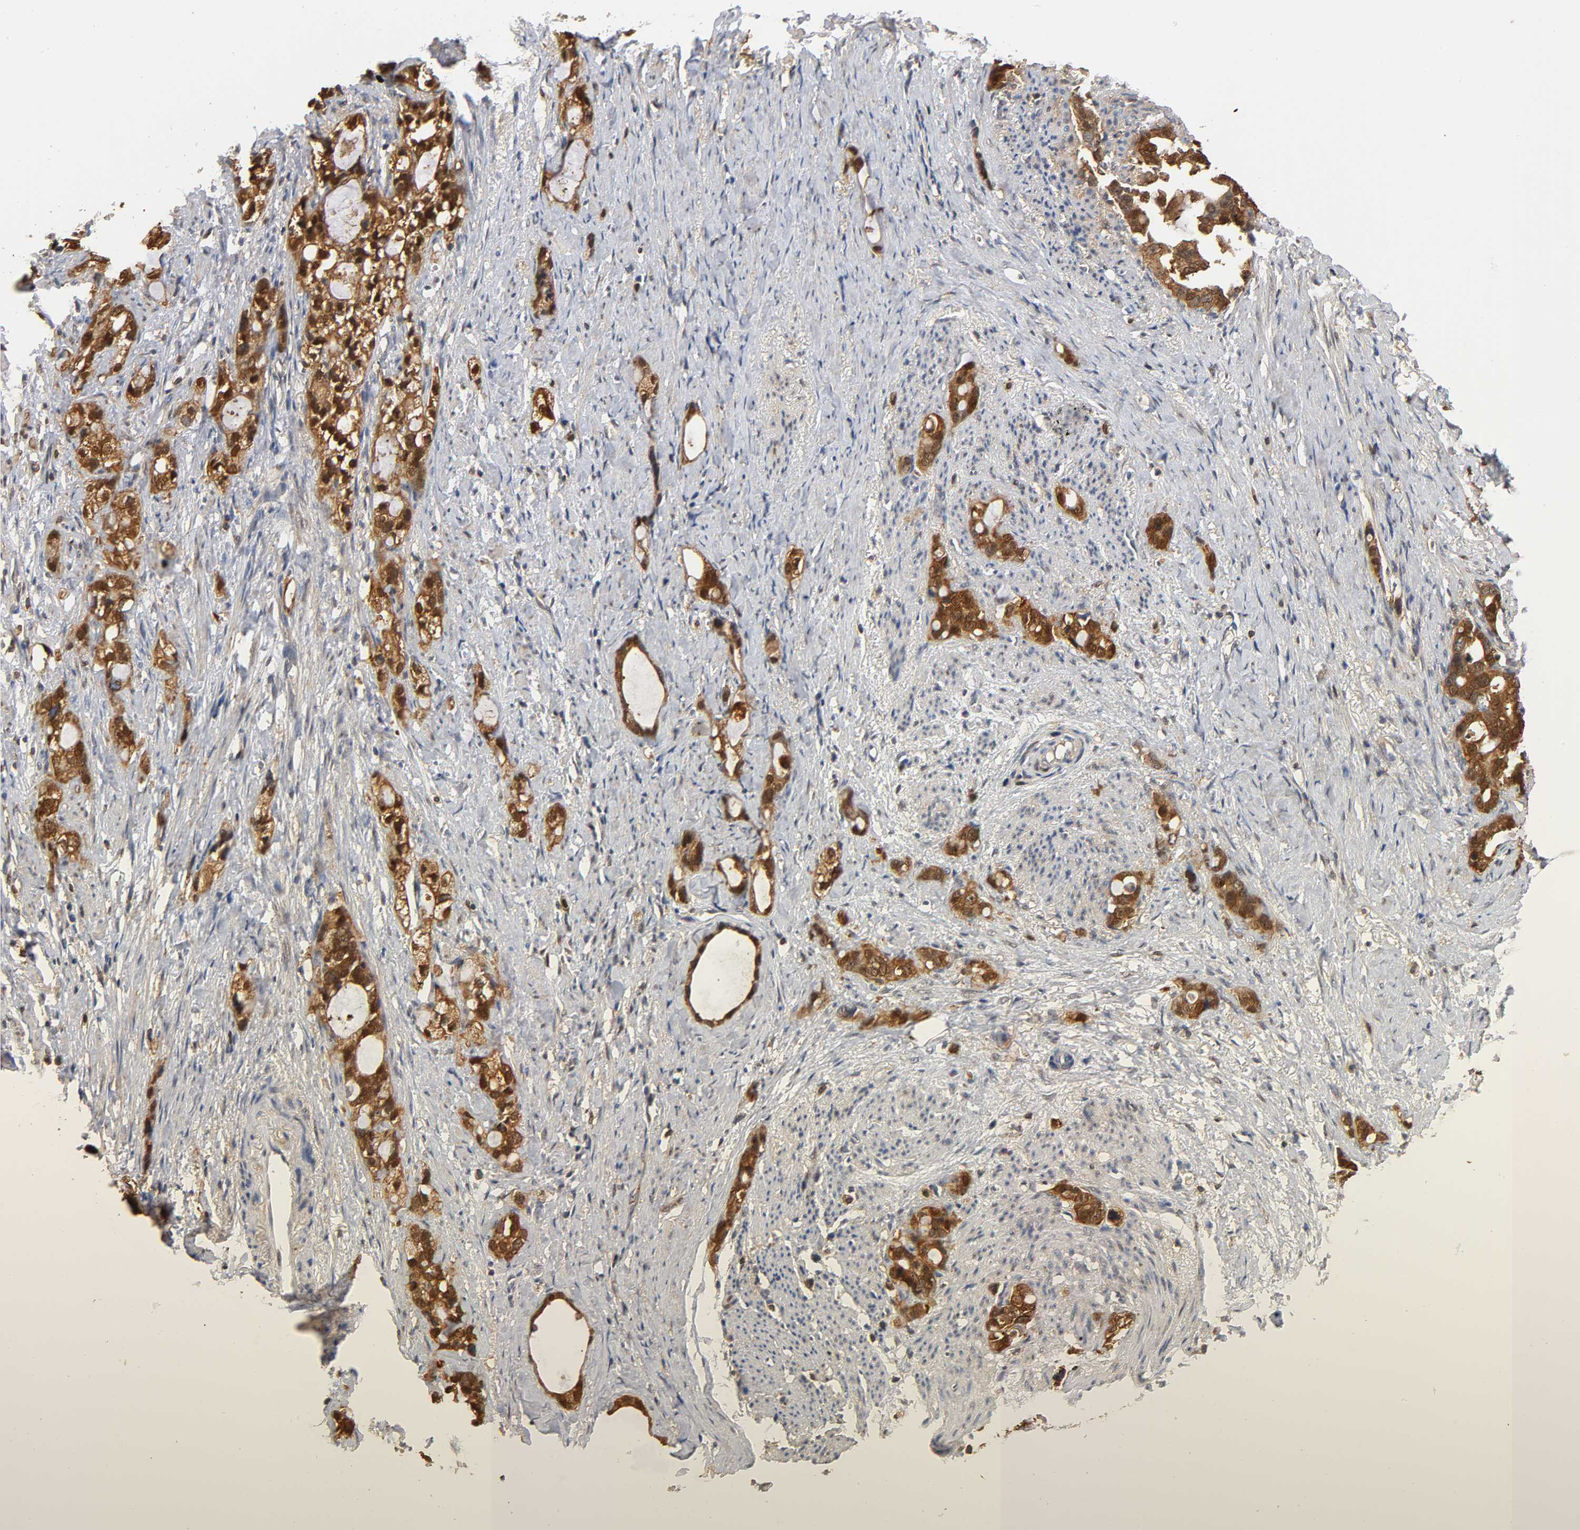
{"staining": {"intensity": "moderate", "quantity": ">75%", "location": "cytoplasmic/membranous,nuclear"}, "tissue": "stomach cancer", "cell_type": "Tumor cells", "image_type": "cancer", "snomed": [{"axis": "morphology", "description": "Adenocarcinoma, NOS"}, {"axis": "topography", "description": "Stomach"}], "caption": "Moderate cytoplasmic/membranous and nuclear positivity for a protein is appreciated in about >75% of tumor cells of stomach cancer (adenocarcinoma) using immunohistochemistry (IHC).", "gene": "ANXA11", "patient": {"sex": "female", "age": 75}}